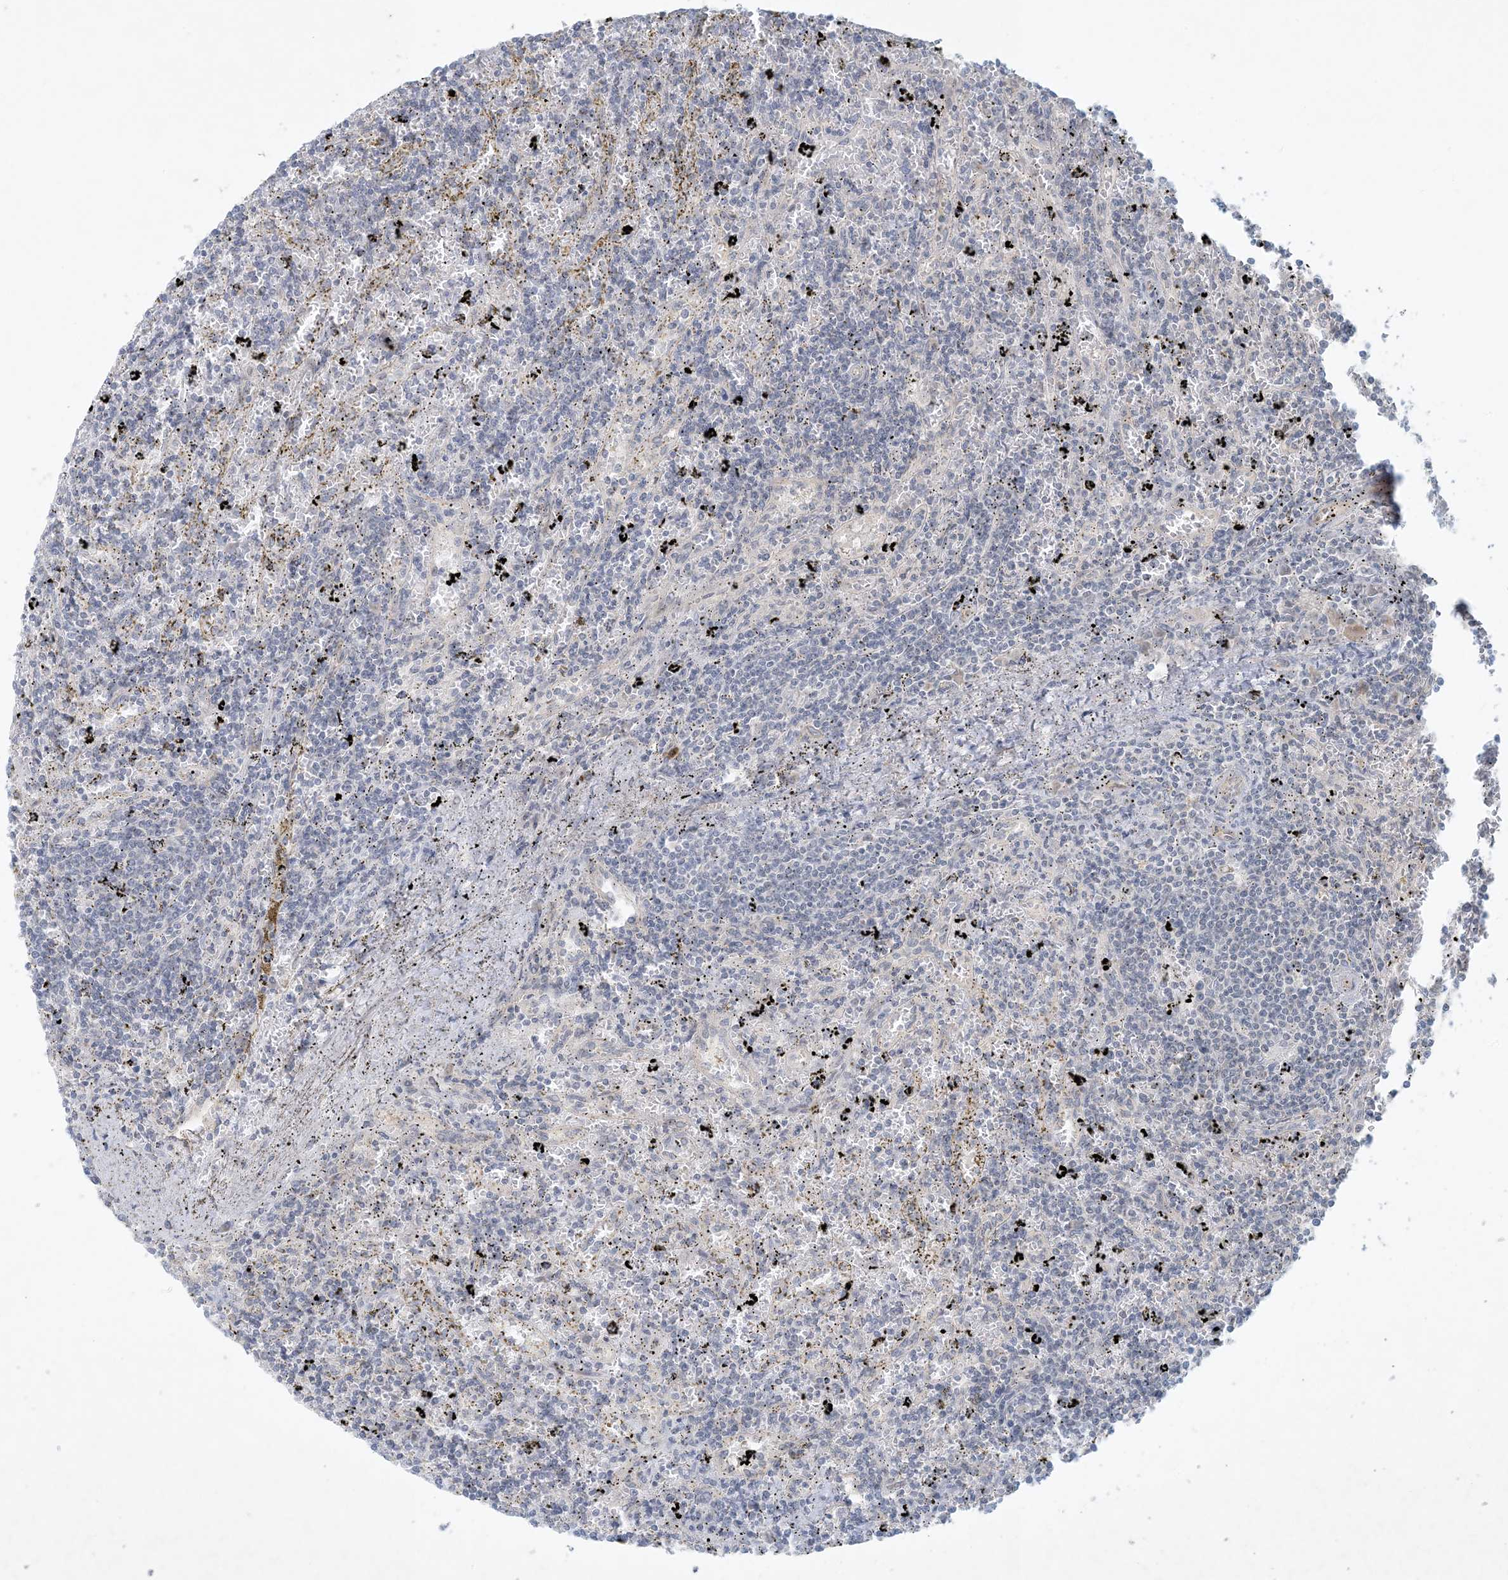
{"staining": {"intensity": "negative", "quantity": "none", "location": "none"}, "tissue": "lymphoma", "cell_type": "Tumor cells", "image_type": "cancer", "snomed": [{"axis": "morphology", "description": "Malignant lymphoma, non-Hodgkin's type, Low grade"}, {"axis": "topography", "description": "Spleen"}], "caption": "Tumor cells show no significant positivity in malignant lymphoma, non-Hodgkin's type (low-grade).", "gene": "BCORL1", "patient": {"sex": "male", "age": 76}}